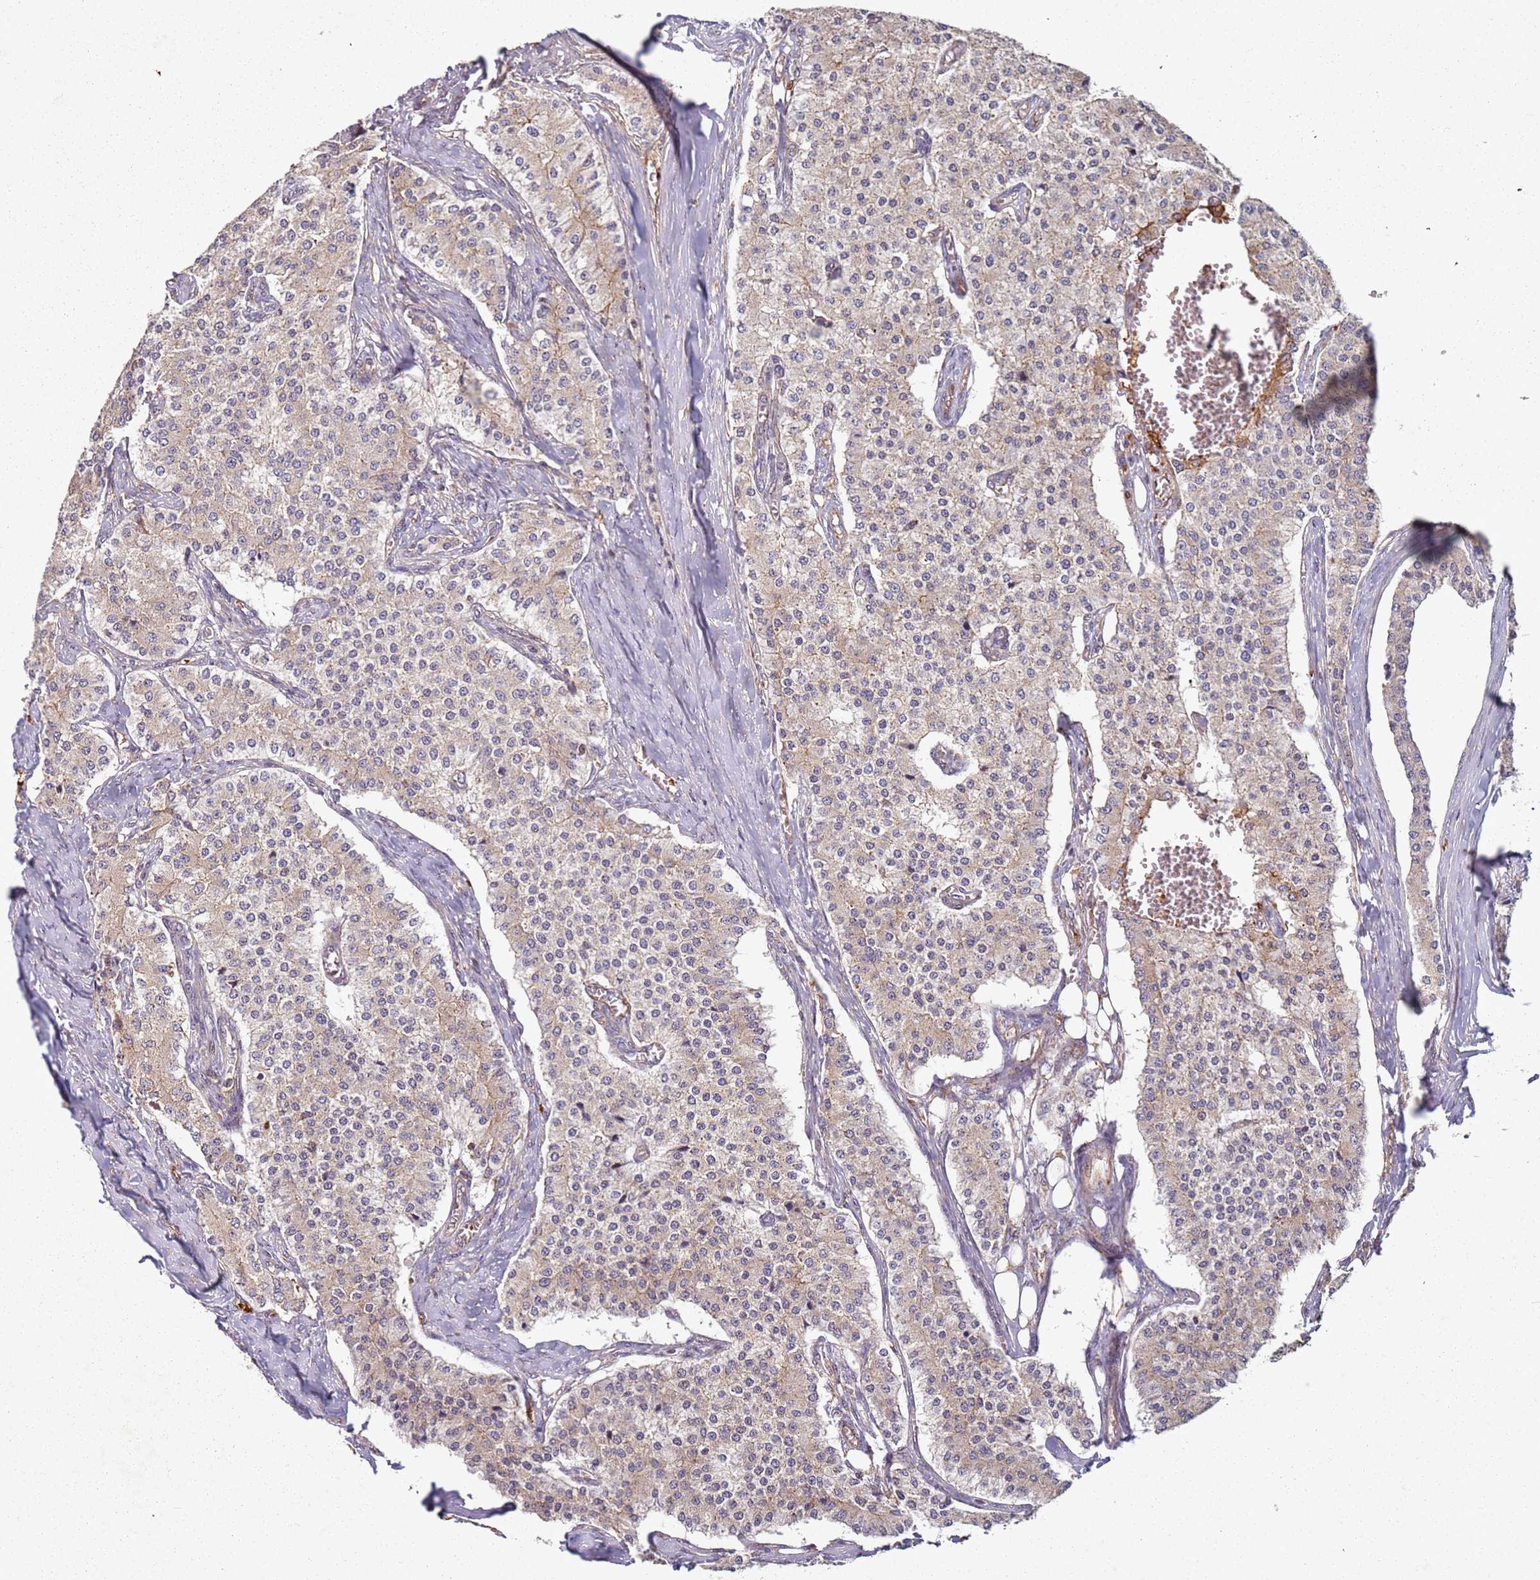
{"staining": {"intensity": "weak", "quantity": "<25%", "location": "cytoplasmic/membranous"}, "tissue": "carcinoid", "cell_type": "Tumor cells", "image_type": "cancer", "snomed": [{"axis": "morphology", "description": "Carcinoid, malignant, NOS"}, {"axis": "topography", "description": "Colon"}], "caption": "A histopathology image of carcinoid stained for a protein shows no brown staining in tumor cells.", "gene": "C2CD4B", "patient": {"sex": "female", "age": 52}}